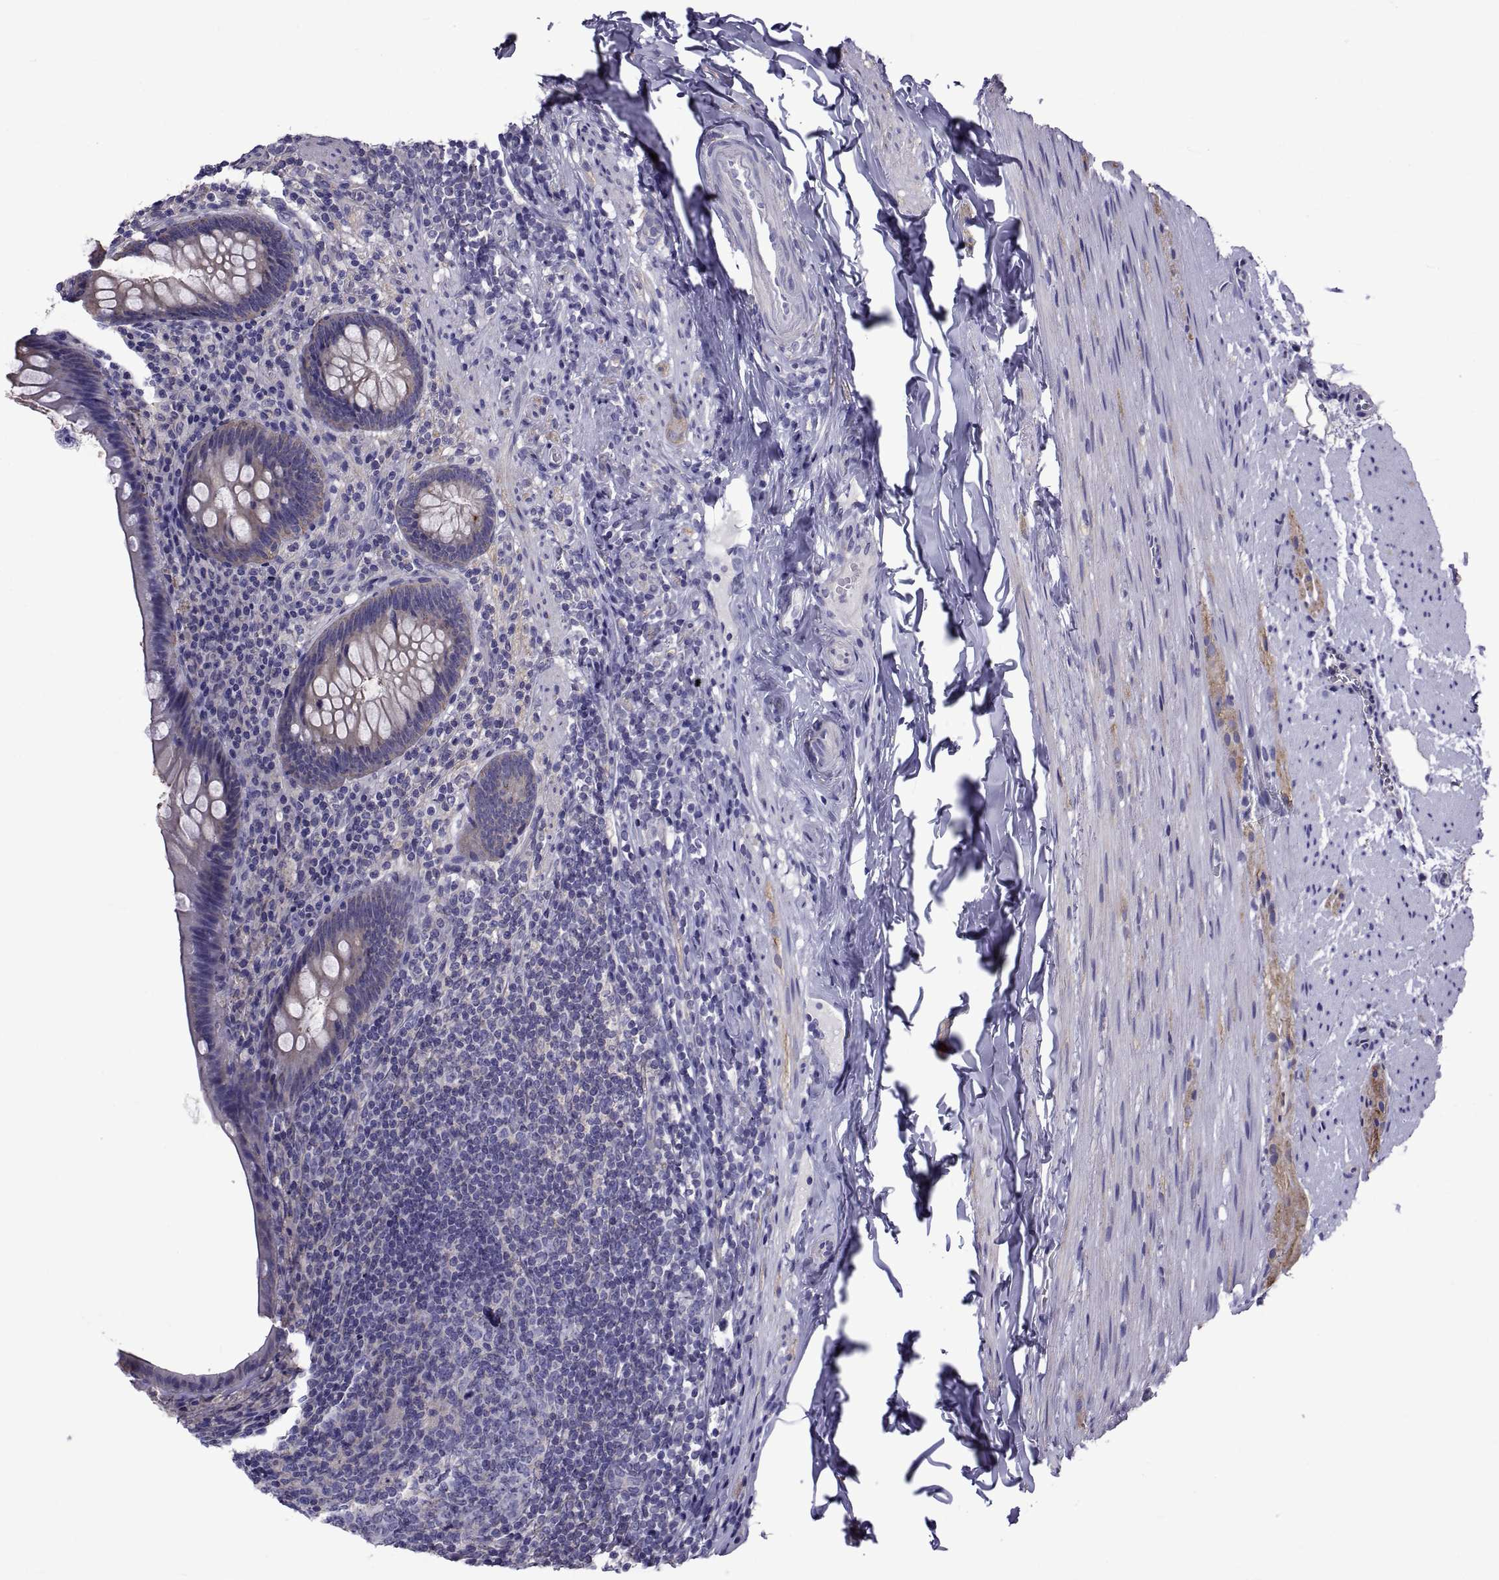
{"staining": {"intensity": "moderate", "quantity": "<25%", "location": "cytoplasmic/membranous"}, "tissue": "appendix", "cell_type": "Glandular cells", "image_type": "normal", "snomed": [{"axis": "morphology", "description": "Normal tissue, NOS"}, {"axis": "topography", "description": "Appendix"}], "caption": "A low amount of moderate cytoplasmic/membranous staining is appreciated in about <25% of glandular cells in unremarkable appendix.", "gene": "TMC3", "patient": {"sex": "male", "age": 47}}